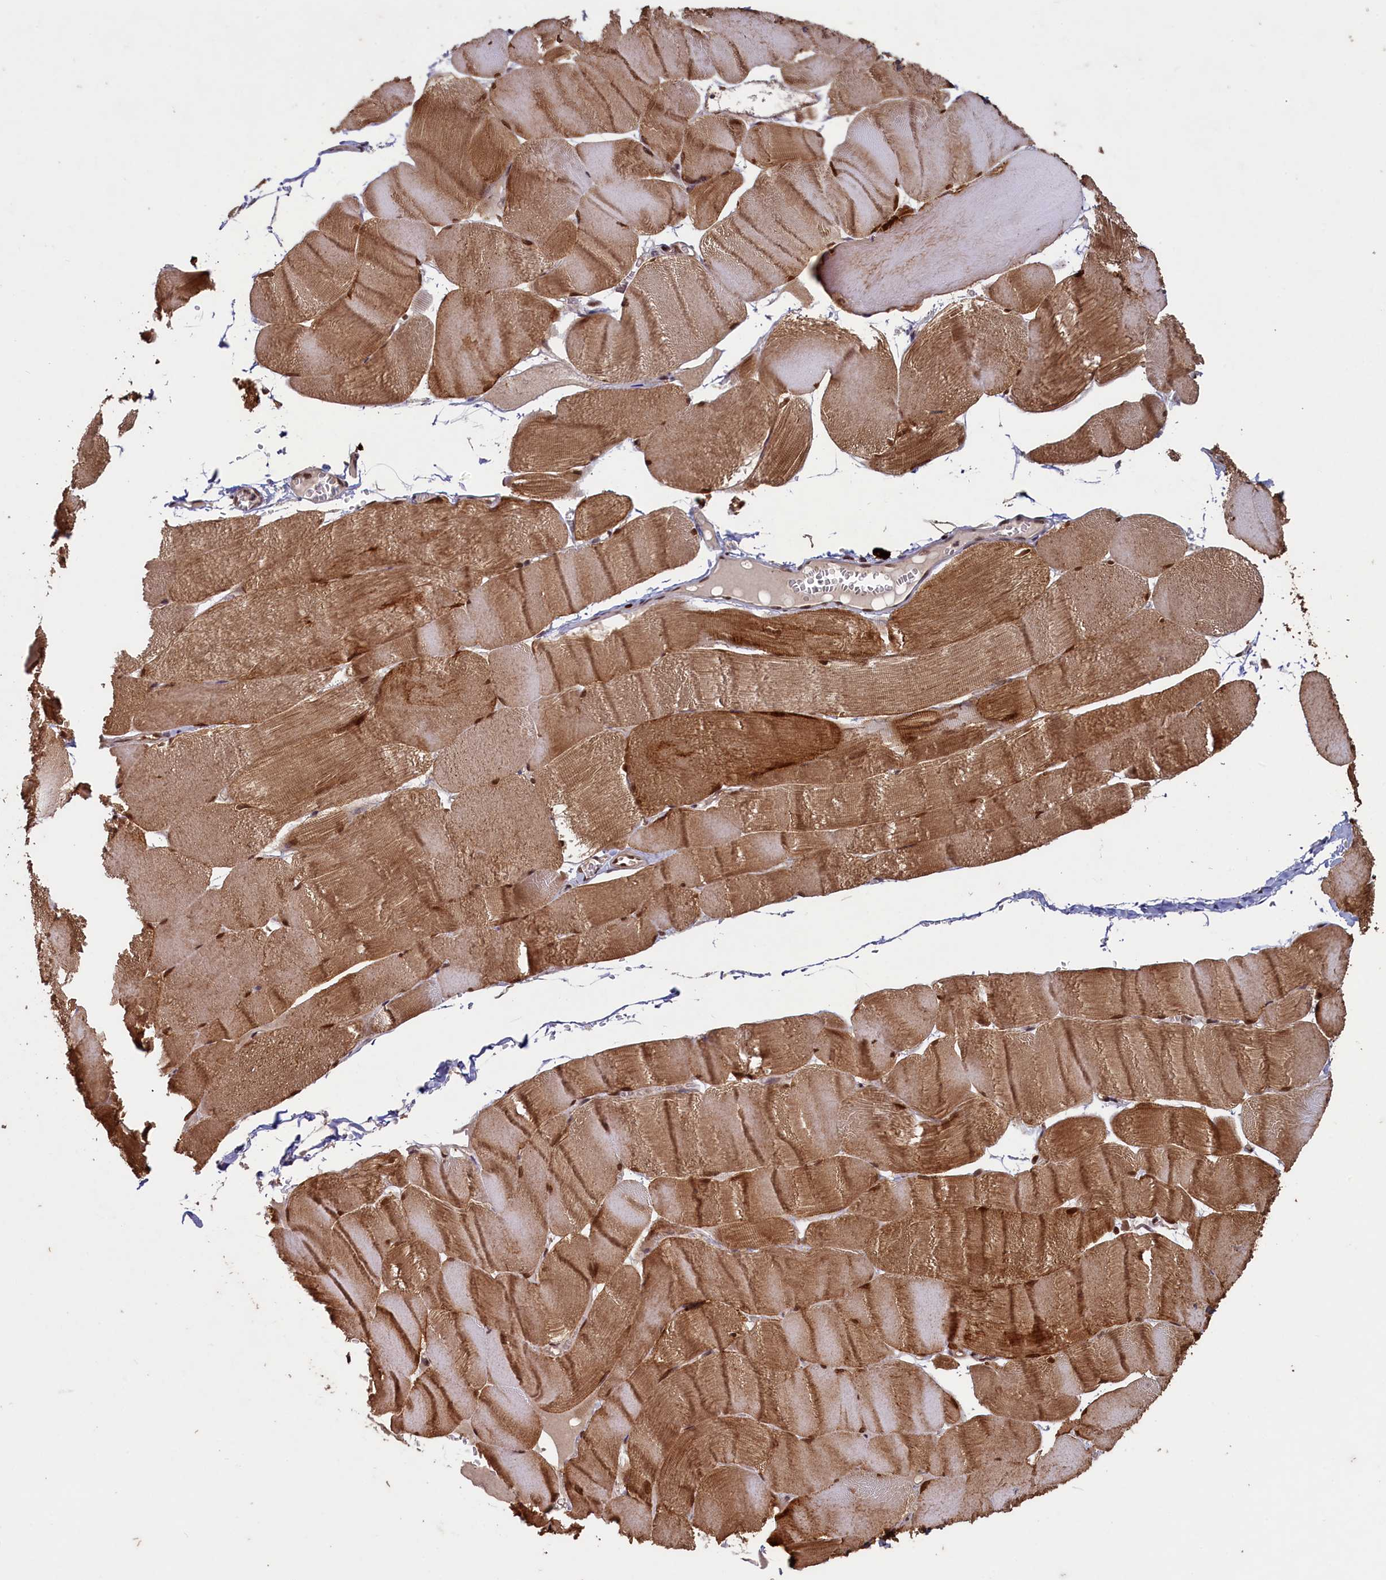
{"staining": {"intensity": "moderate", "quantity": ">75%", "location": "cytoplasmic/membranous,nuclear"}, "tissue": "skeletal muscle", "cell_type": "Myocytes", "image_type": "normal", "snomed": [{"axis": "morphology", "description": "Normal tissue, NOS"}, {"axis": "morphology", "description": "Basal cell carcinoma"}, {"axis": "topography", "description": "Skeletal muscle"}], "caption": "Human skeletal muscle stained for a protein (brown) displays moderate cytoplasmic/membranous,nuclear positive staining in about >75% of myocytes.", "gene": "NAE1", "patient": {"sex": "female", "age": 64}}